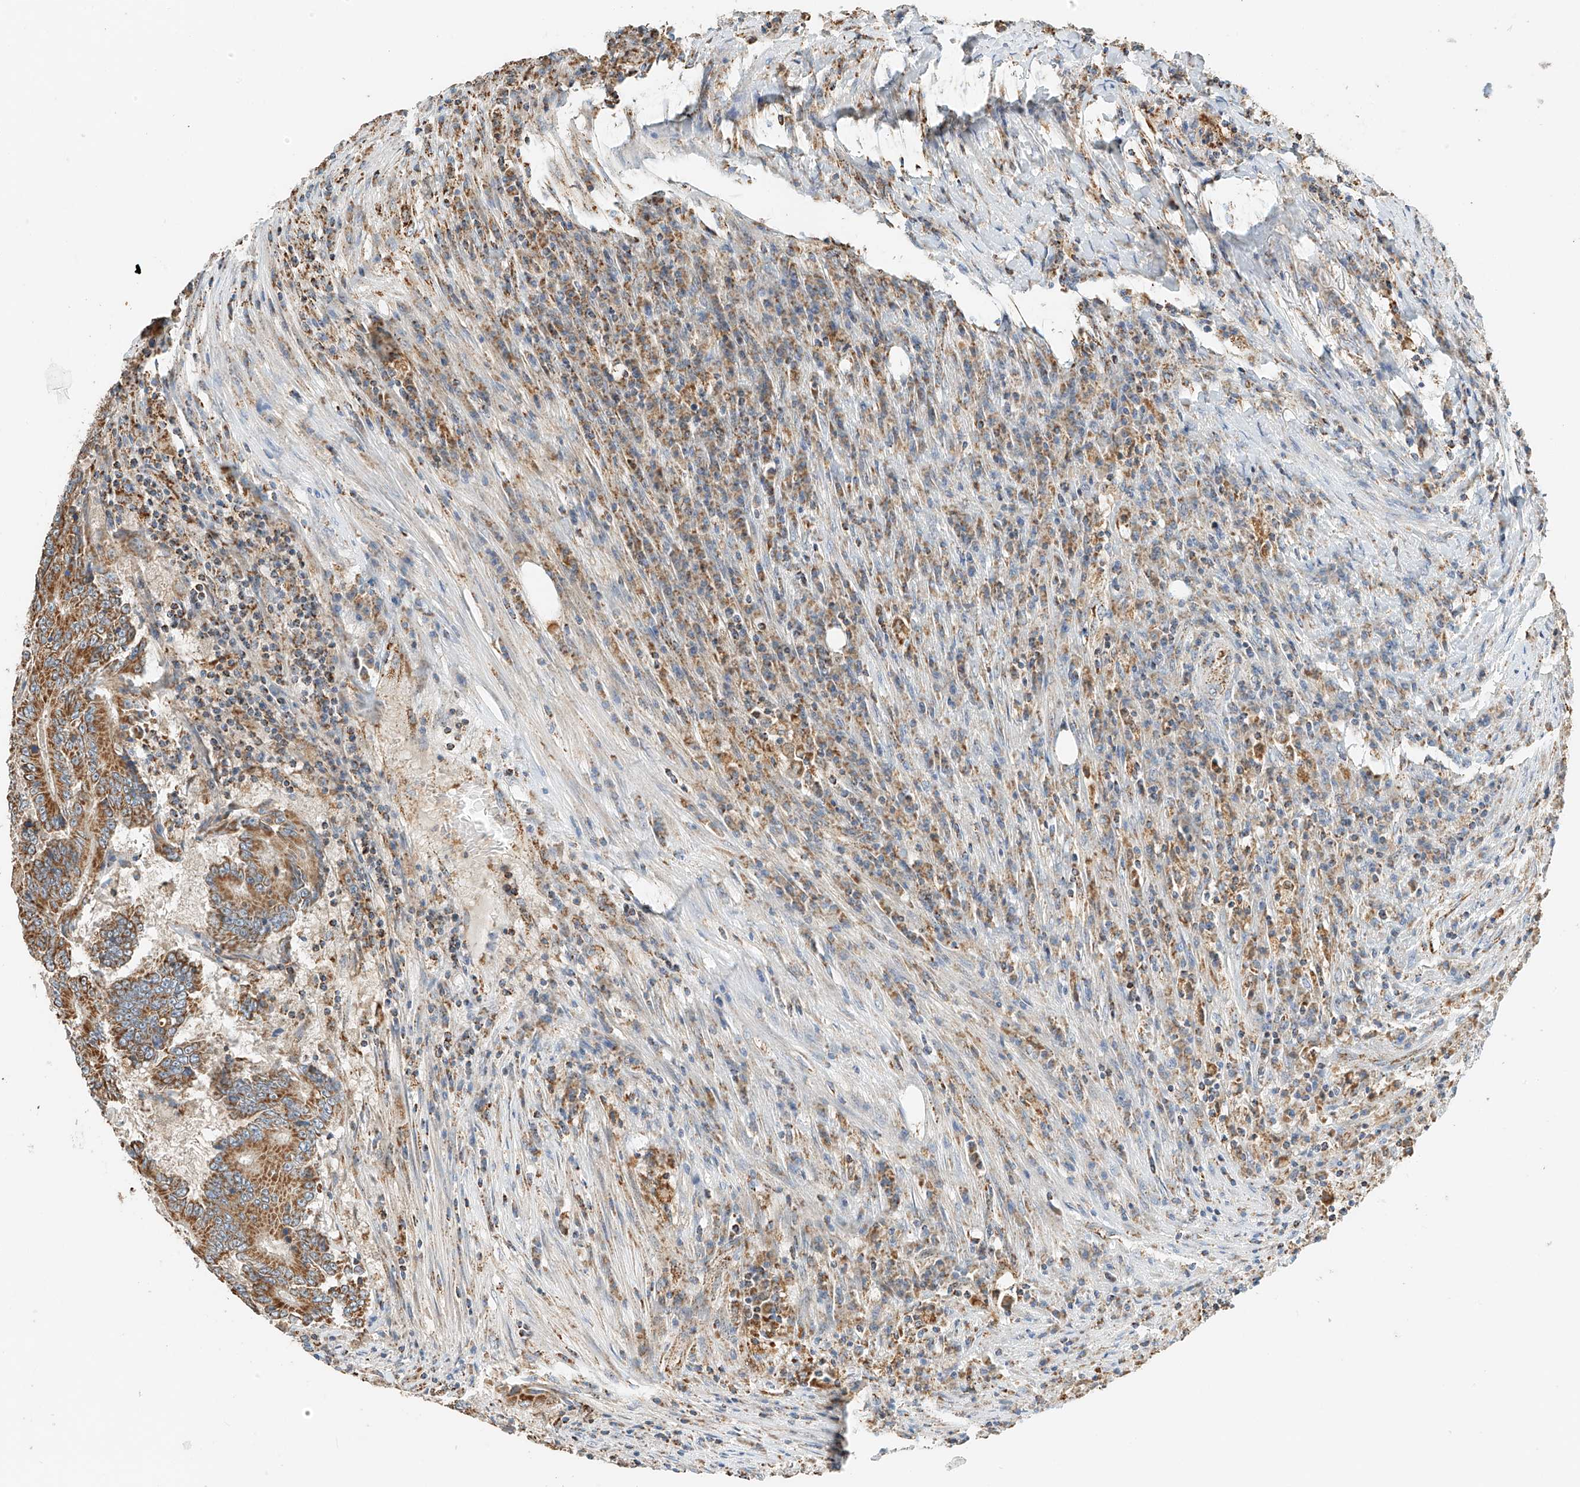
{"staining": {"intensity": "moderate", "quantity": ">75%", "location": "cytoplasmic/membranous"}, "tissue": "colorectal cancer", "cell_type": "Tumor cells", "image_type": "cancer", "snomed": [{"axis": "morphology", "description": "Adenocarcinoma, NOS"}, {"axis": "topography", "description": "Colon"}], "caption": "Immunohistochemical staining of adenocarcinoma (colorectal) displays moderate cytoplasmic/membranous protein positivity in approximately >75% of tumor cells. (DAB (3,3'-diaminobenzidine) = brown stain, brightfield microscopy at high magnification).", "gene": "YIPF7", "patient": {"sex": "male", "age": 83}}